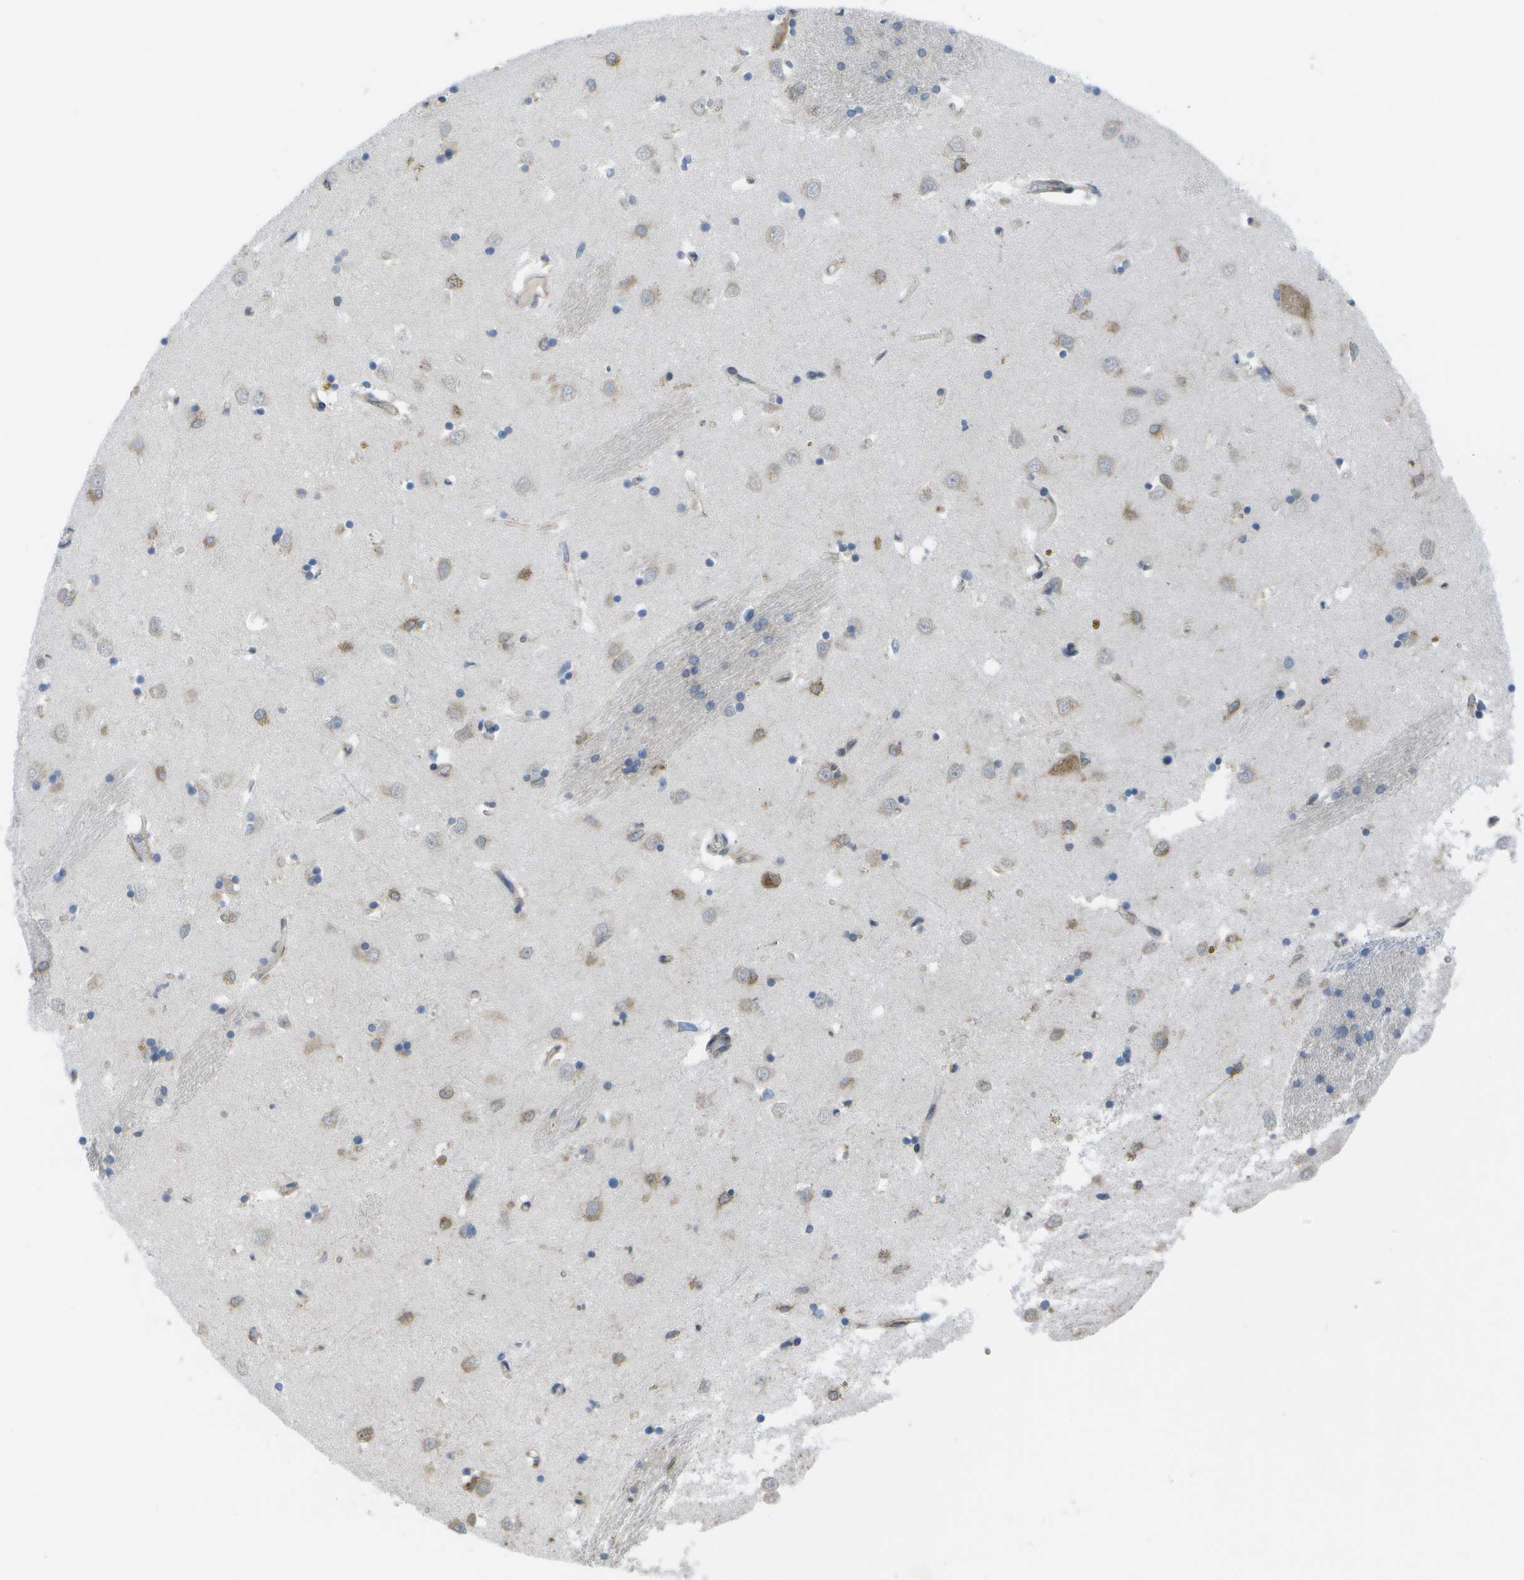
{"staining": {"intensity": "moderate", "quantity": "<25%", "location": "cytoplasmic/membranous"}, "tissue": "caudate", "cell_type": "Glial cells", "image_type": "normal", "snomed": [{"axis": "morphology", "description": "Normal tissue, NOS"}, {"axis": "topography", "description": "Lateral ventricle wall"}], "caption": "Protein expression analysis of normal caudate displays moderate cytoplasmic/membranous positivity in about <25% of glial cells. (brown staining indicates protein expression, while blue staining denotes nuclei).", "gene": "DPM3", "patient": {"sex": "female", "age": 19}}